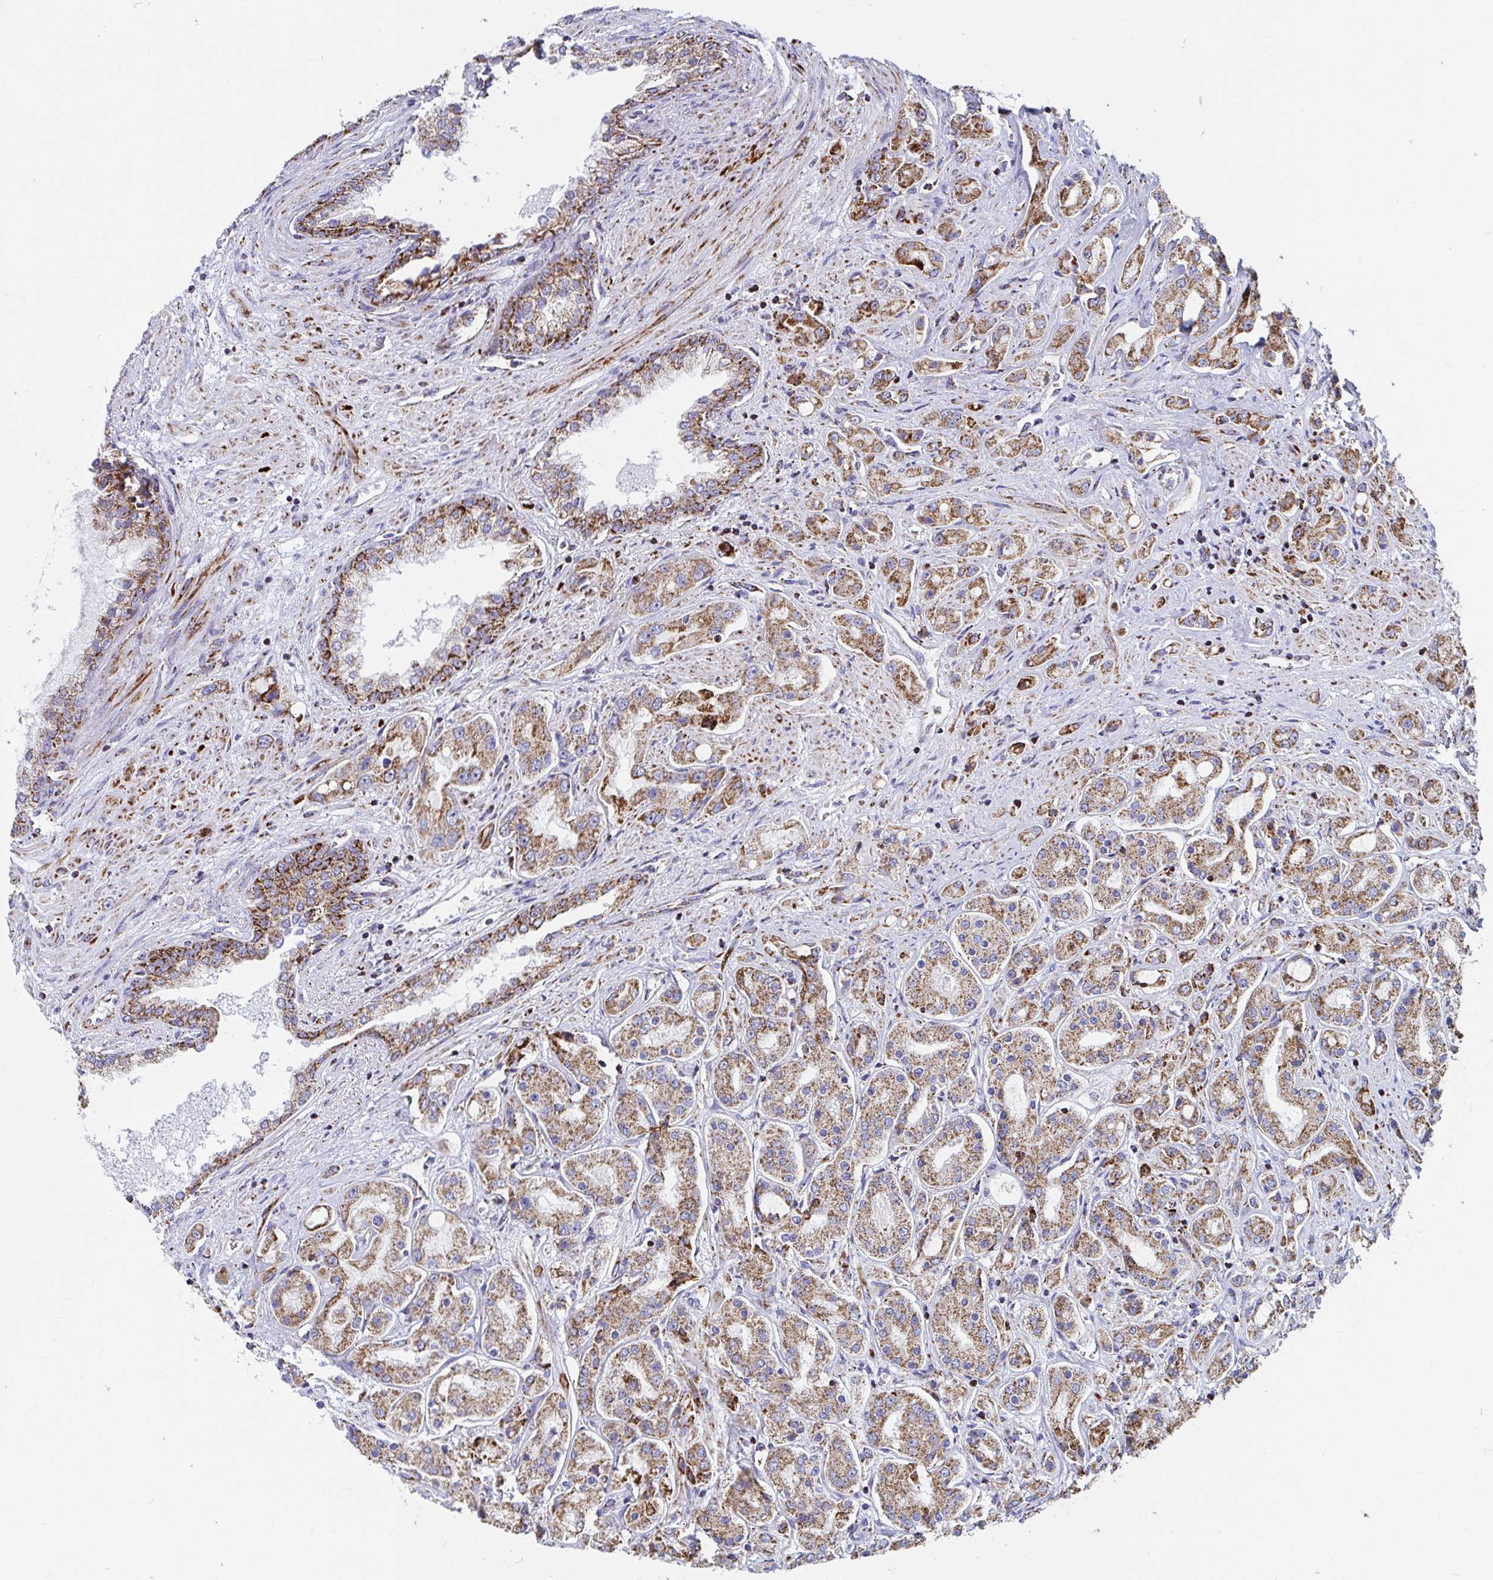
{"staining": {"intensity": "moderate", "quantity": ">75%", "location": "cytoplasmic/membranous"}, "tissue": "prostate cancer", "cell_type": "Tumor cells", "image_type": "cancer", "snomed": [{"axis": "morphology", "description": "Adenocarcinoma, High grade"}, {"axis": "topography", "description": "Prostate"}], "caption": "This is a photomicrograph of immunohistochemistry staining of prostate high-grade adenocarcinoma, which shows moderate expression in the cytoplasmic/membranous of tumor cells.", "gene": "ATP5MJ", "patient": {"sex": "male", "age": 67}}